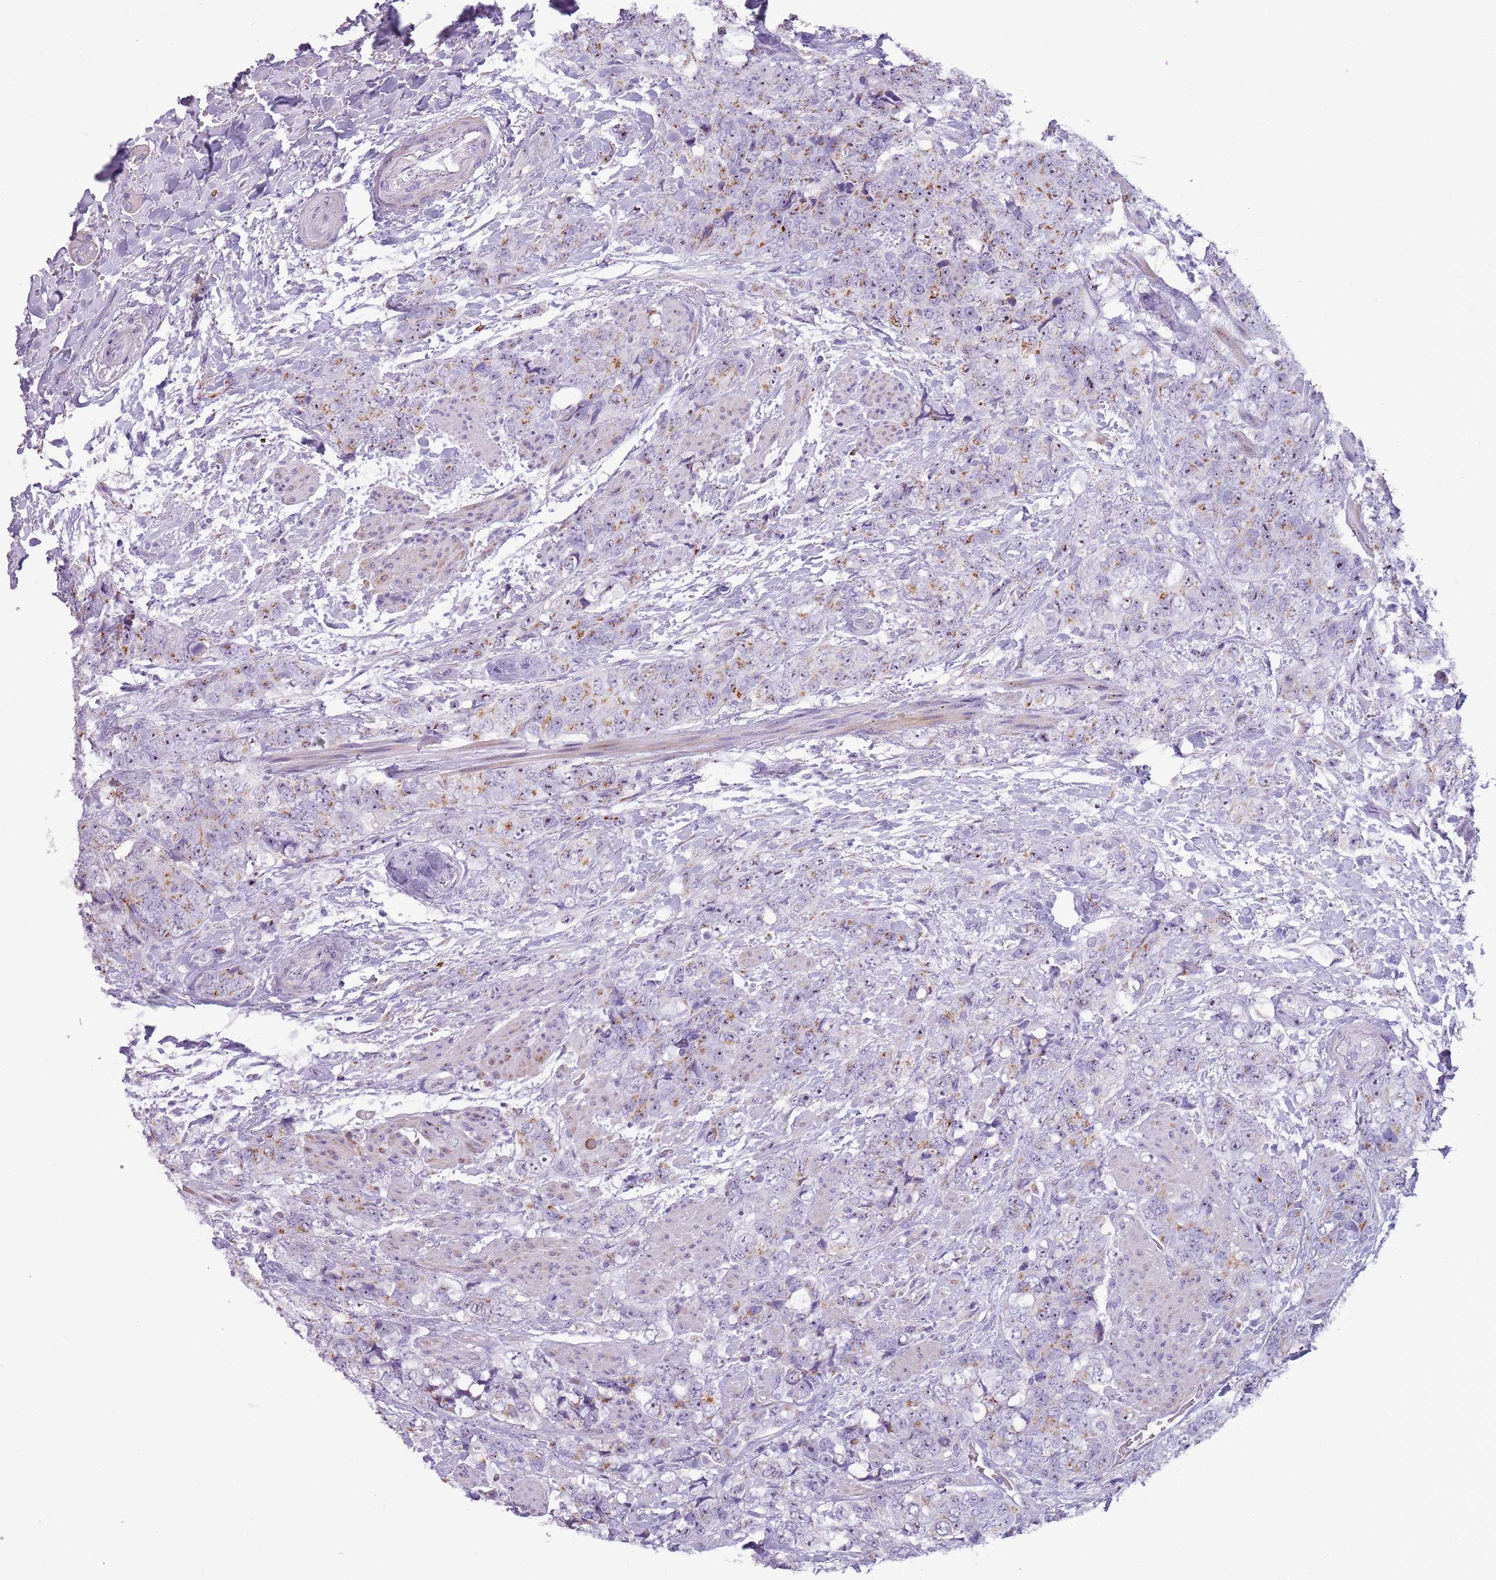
{"staining": {"intensity": "strong", "quantity": "<25%", "location": "cytoplasmic/membranous"}, "tissue": "urothelial cancer", "cell_type": "Tumor cells", "image_type": "cancer", "snomed": [{"axis": "morphology", "description": "Urothelial carcinoma, High grade"}, {"axis": "topography", "description": "Urinary bladder"}], "caption": "Immunohistochemical staining of urothelial carcinoma (high-grade) exhibits medium levels of strong cytoplasmic/membranous staining in approximately <25% of tumor cells. The protein of interest is shown in brown color, while the nuclei are stained blue.", "gene": "NBPF6", "patient": {"sex": "female", "age": 78}}